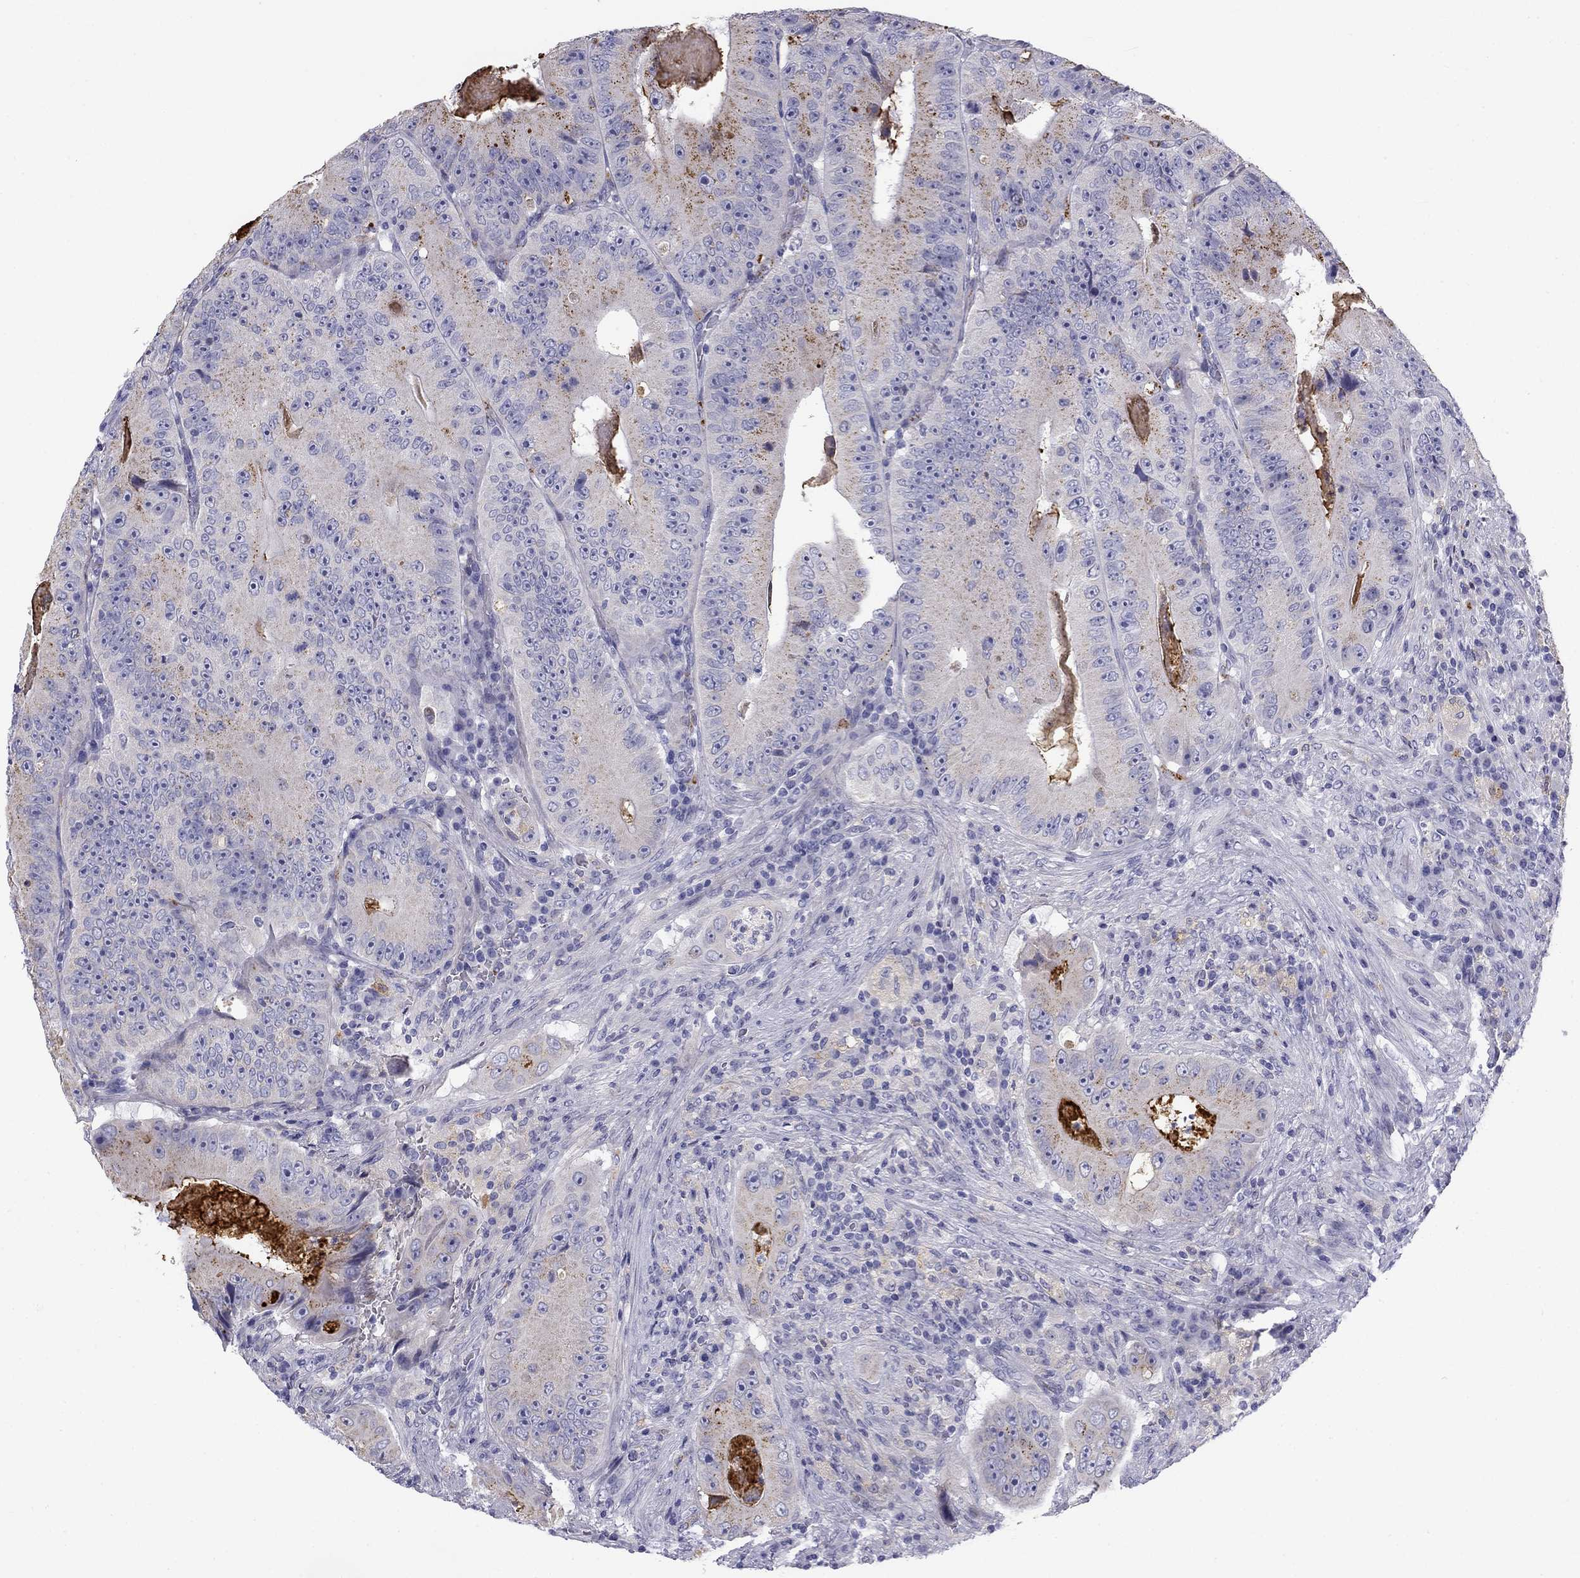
{"staining": {"intensity": "moderate", "quantity": "<25%", "location": "cytoplasmic/membranous"}, "tissue": "colorectal cancer", "cell_type": "Tumor cells", "image_type": "cancer", "snomed": [{"axis": "morphology", "description": "Adenocarcinoma, NOS"}, {"axis": "topography", "description": "Colon"}], "caption": "About <25% of tumor cells in colorectal adenocarcinoma show moderate cytoplasmic/membranous protein positivity as visualized by brown immunohistochemical staining.", "gene": "CLPSL2", "patient": {"sex": "female", "age": 86}}